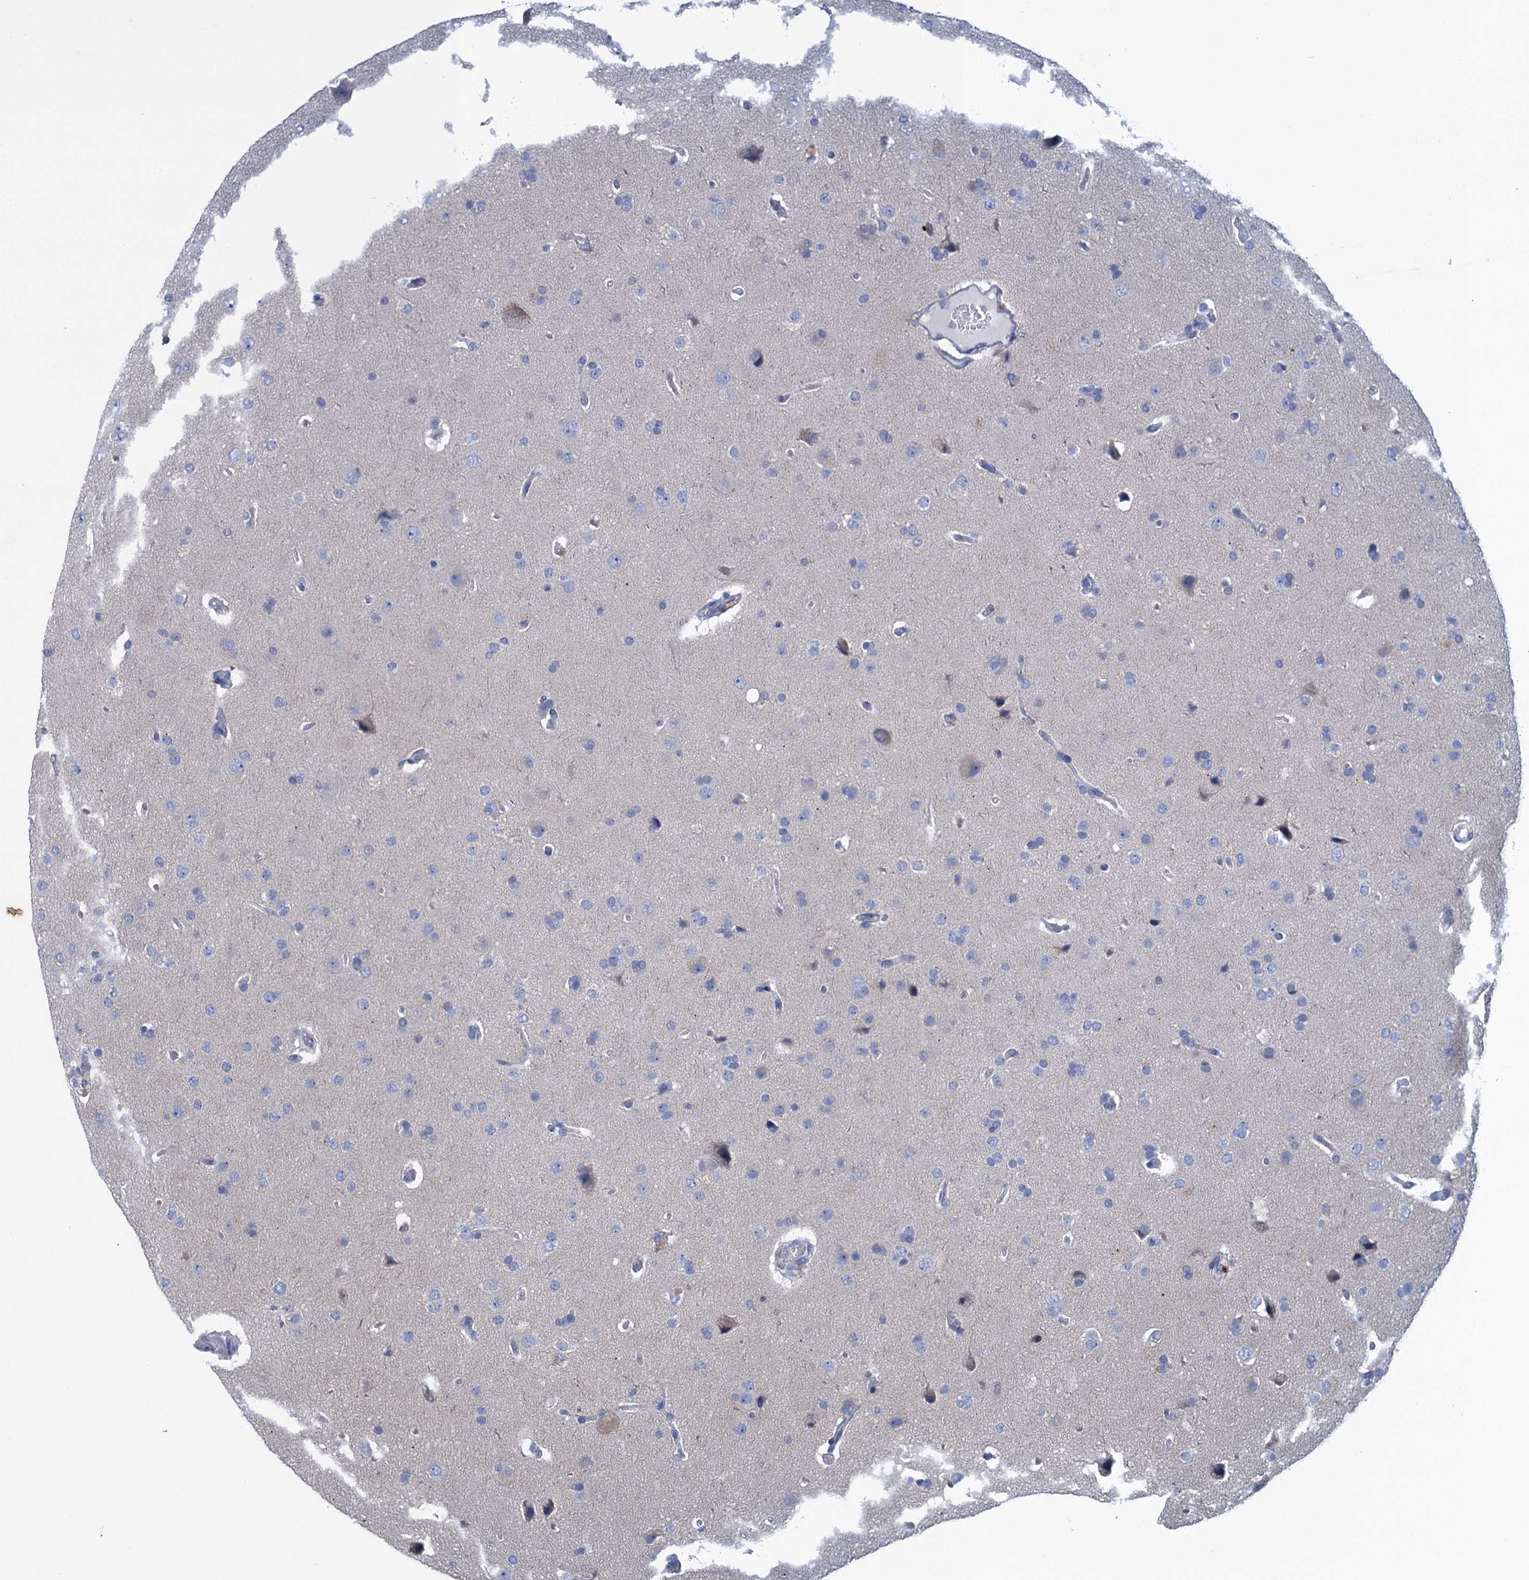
{"staining": {"intensity": "negative", "quantity": "none", "location": "none"}, "tissue": "glioma", "cell_type": "Tumor cells", "image_type": "cancer", "snomed": [{"axis": "morphology", "description": "Glioma, malignant, High grade"}, {"axis": "topography", "description": "Brain"}], "caption": "Immunohistochemistry of human glioma shows no positivity in tumor cells.", "gene": "SCEL", "patient": {"sex": "male", "age": 72}}